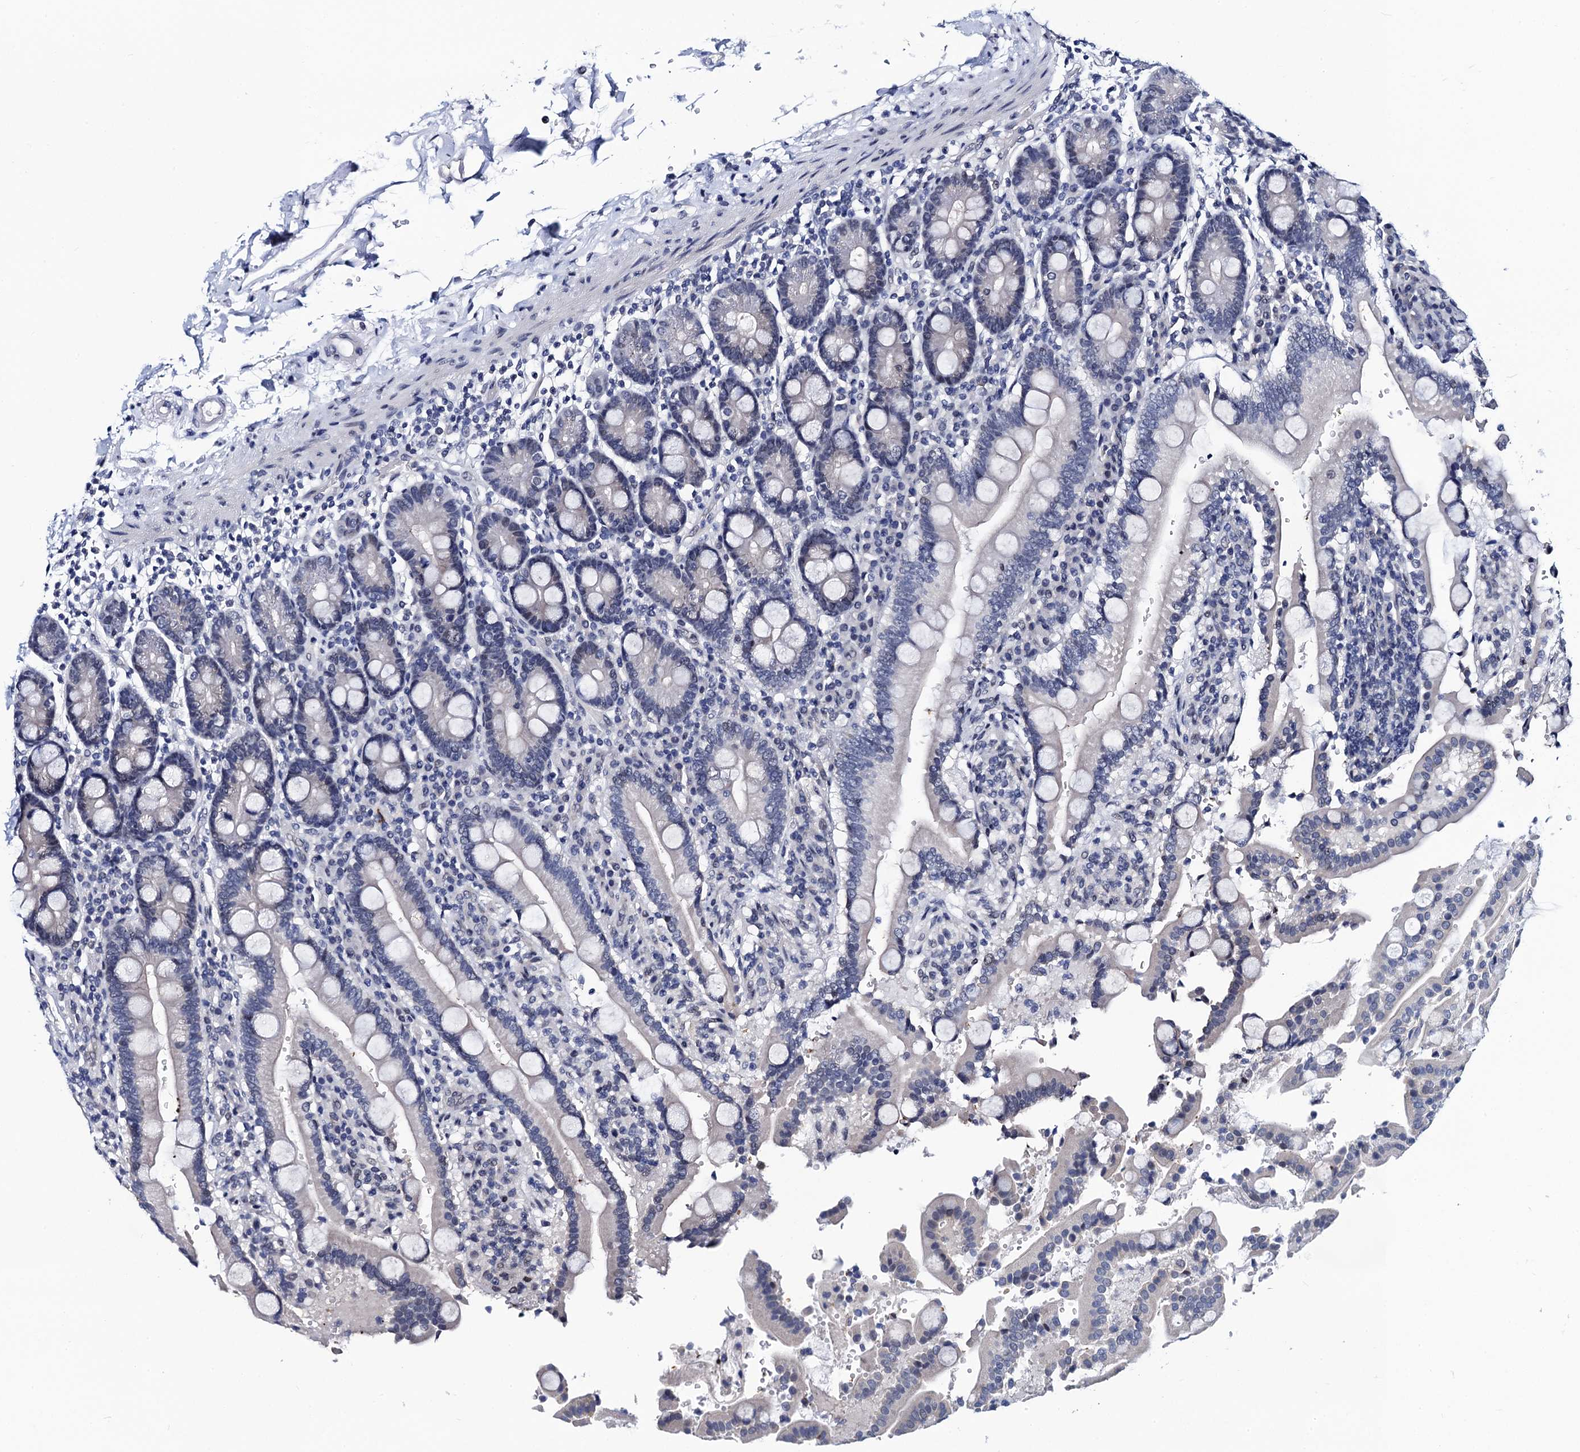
{"staining": {"intensity": "weak", "quantity": "<25%", "location": "cytoplasmic/membranous,nuclear"}, "tissue": "duodenum", "cell_type": "Glandular cells", "image_type": "normal", "snomed": [{"axis": "morphology", "description": "Normal tissue, NOS"}, {"axis": "topography", "description": "Small intestine, NOS"}], "caption": "Micrograph shows no significant protein expression in glandular cells of normal duodenum. (DAB (3,3'-diaminobenzidine) immunohistochemistry (IHC) visualized using brightfield microscopy, high magnification).", "gene": "C16orf87", "patient": {"sex": "female", "age": 71}}